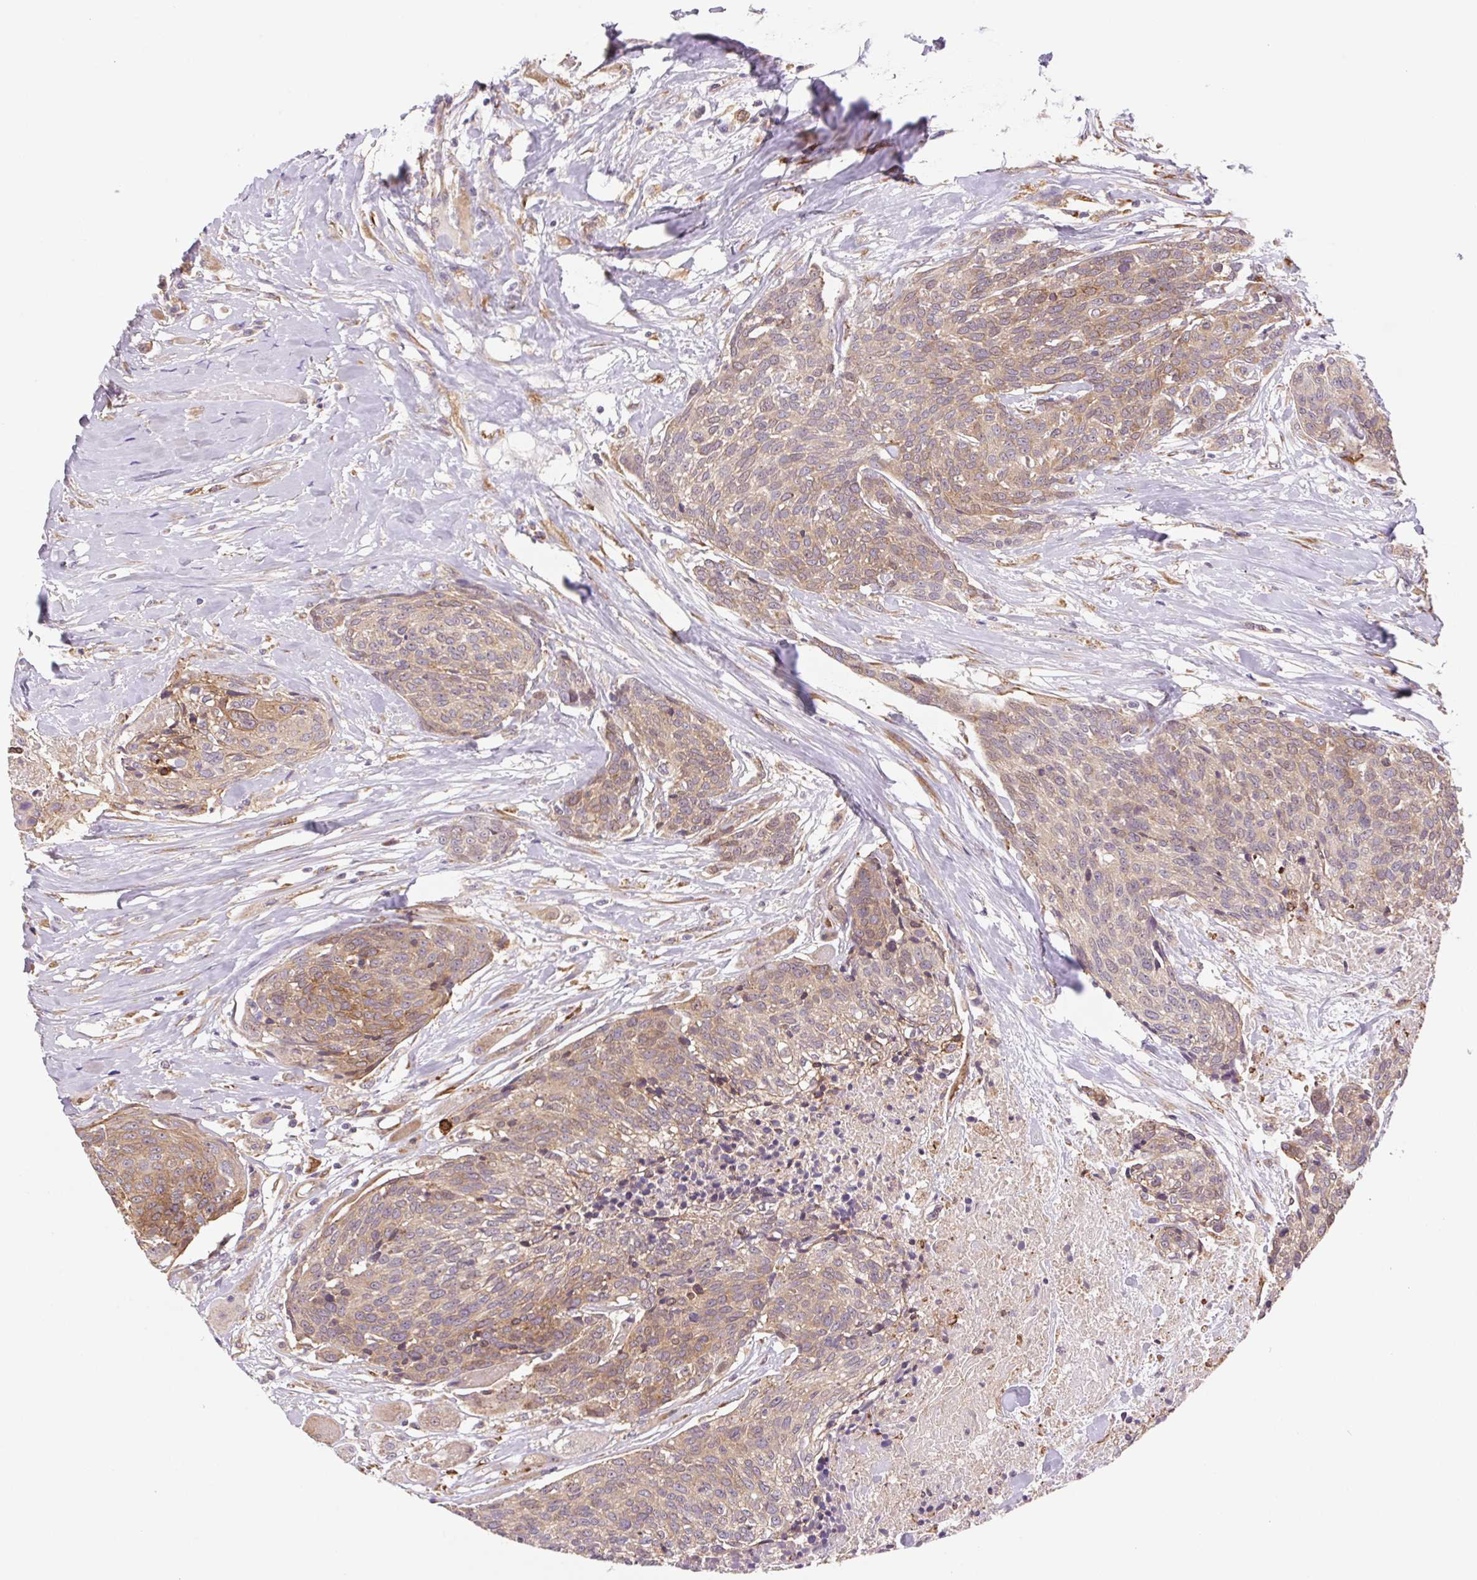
{"staining": {"intensity": "weak", "quantity": ">75%", "location": "cytoplasmic/membranous"}, "tissue": "head and neck cancer", "cell_type": "Tumor cells", "image_type": "cancer", "snomed": [{"axis": "morphology", "description": "Squamous cell carcinoma, NOS"}, {"axis": "topography", "description": "Oral tissue"}, {"axis": "topography", "description": "Head-Neck"}], "caption": "Tumor cells demonstrate low levels of weak cytoplasmic/membranous positivity in about >75% of cells in human head and neck cancer. (IHC, brightfield microscopy, high magnification).", "gene": "LYPD5", "patient": {"sex": "male", "age": 64}}